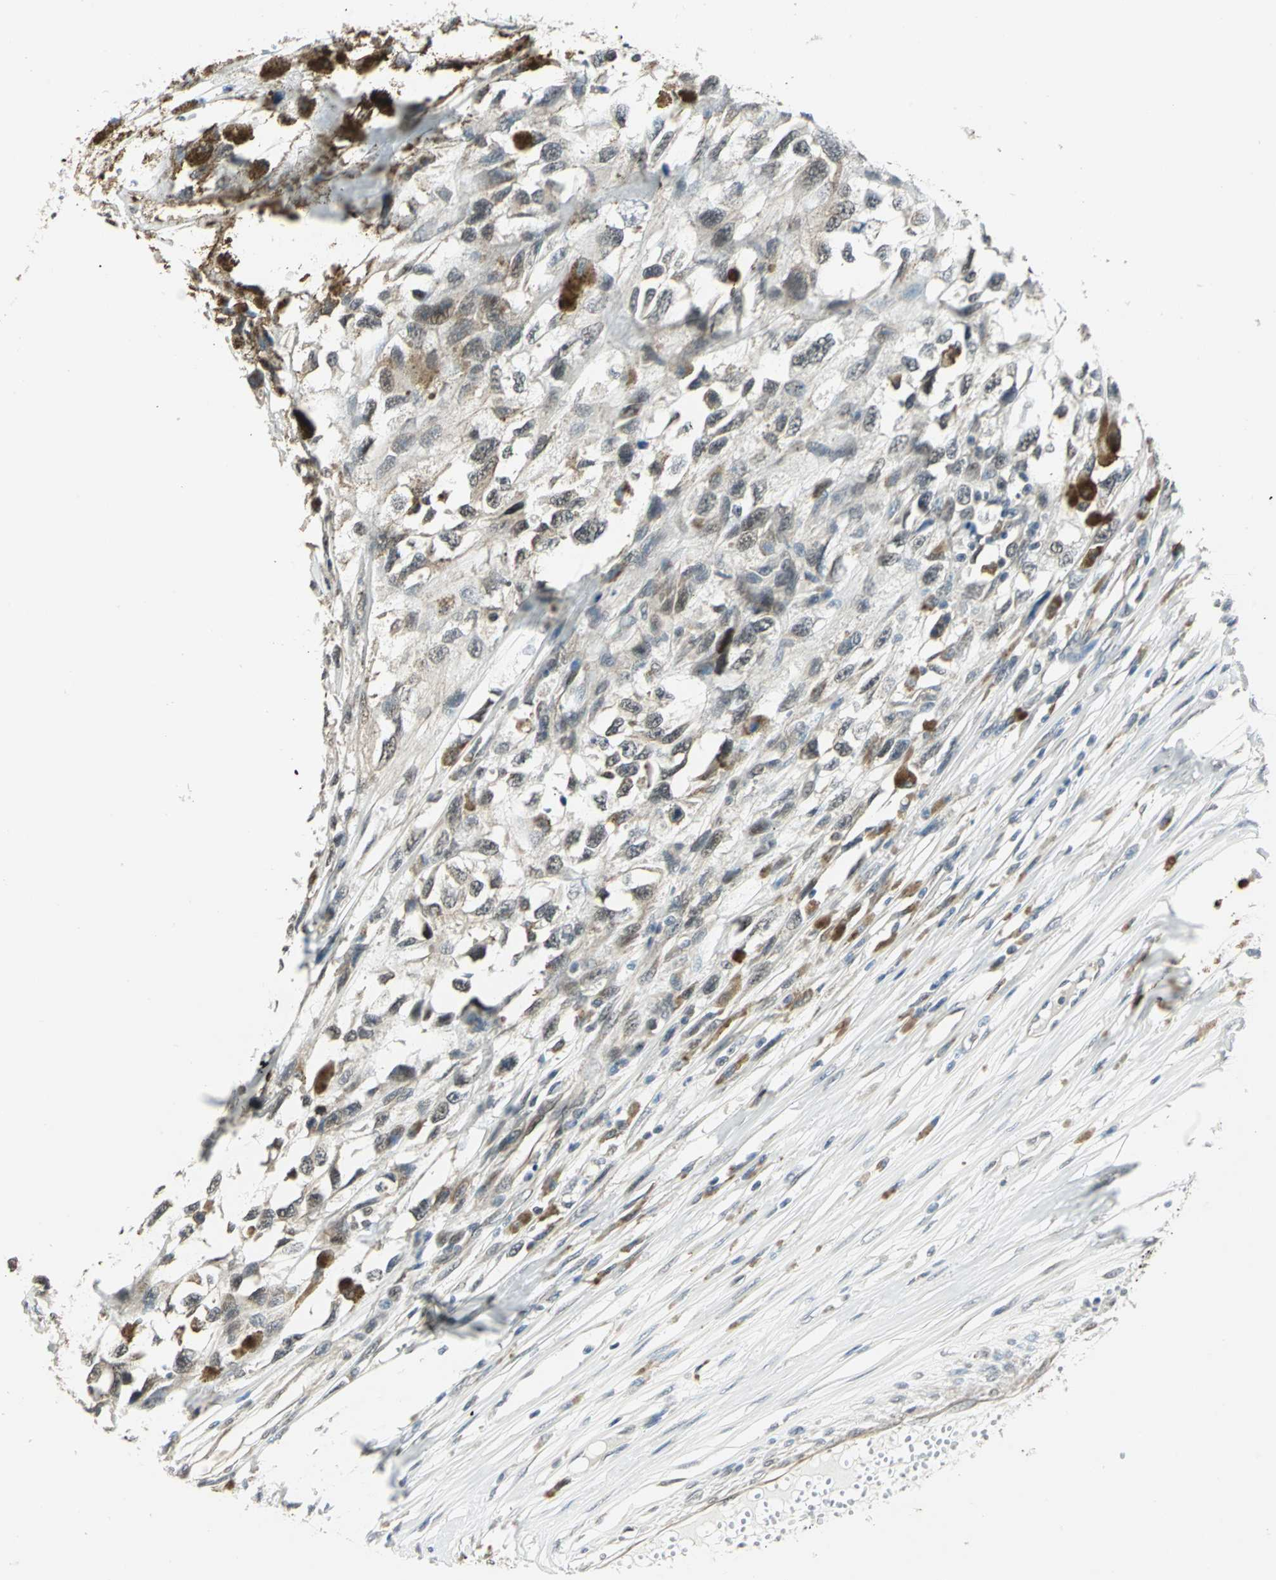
{"staining": {"intensity": "weak", "quantity": ">75%", "location": "cytoplasmic/membranous"}, "tissue": "melanoma", "cell_type": "Tumor cells", "image_type": "cancer", "snomed": [{"axis": "morphology", "description": "Malignant melanoma, Metastatic site"}, {"axis": "topography", "description": "Lymph node"}], "caption": "IHC histopathology image of malignant melanoma (metastatic site) stained for a protein (brown), which displays low levels of weak cytoplasmic/membranous expression in about >75% of tumor cells.", "gene": "PLAGL2", "patient": {"sex": "male", "age": 59}}